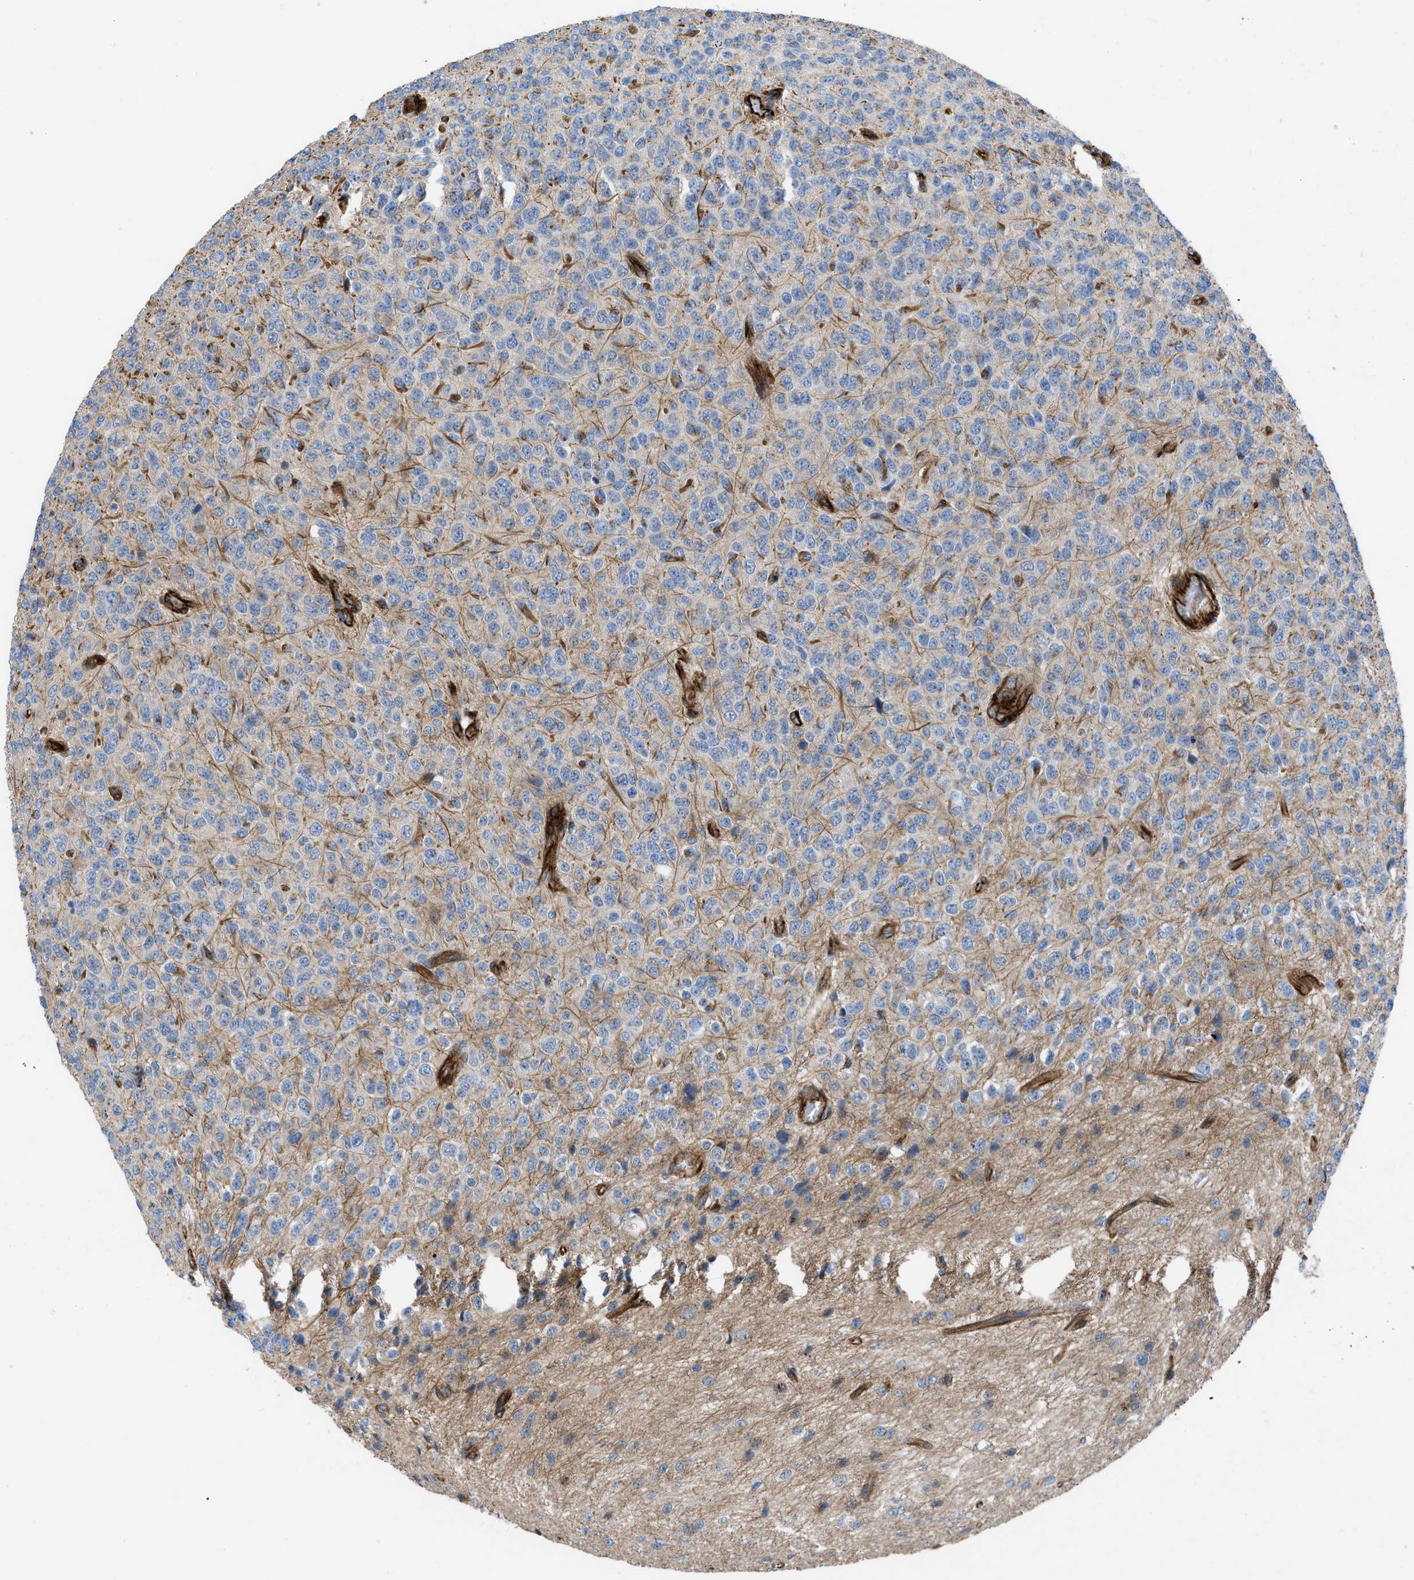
{"staining": {"intensity": "weak", "quantity": "25%-75%", "location": "cytoplasmic/membranous"}, "tissue": "glioma", "cell_type": "Tumor cells", "image_type": "cancer", "snomed": [{"axis": "morphology", "description": "Glioma, malignant, High grade"}, {"axis": "topography", "description": "pancreas cauda"}], "caption": "Human glioma stained with a protein marker shows weak staining in tumor cells.", "gene": "PTPRE", "patient": {"sex": "male", "age": 60}}